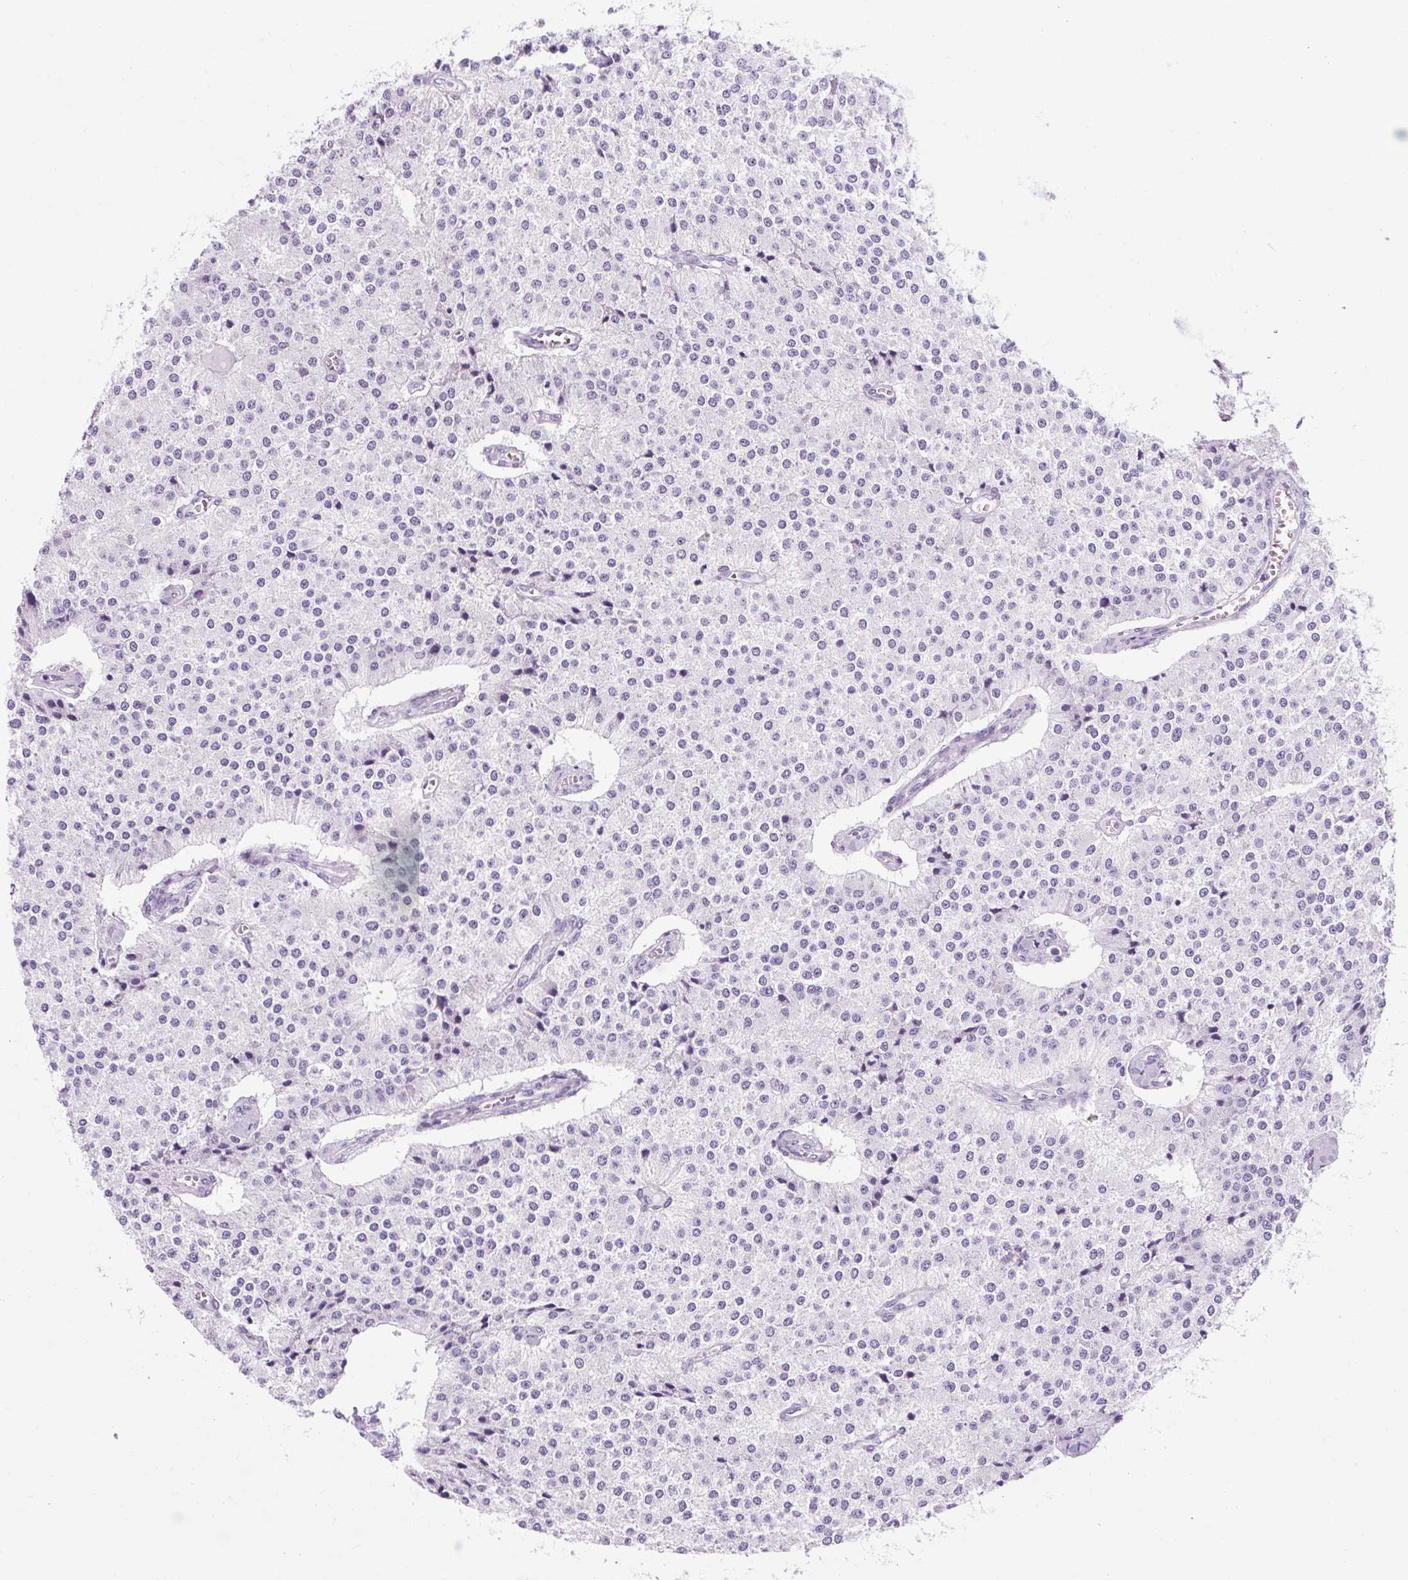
{"staining": {"intensity": "negative", "quantity": "none", "location": "none"}, "tissue": "carcinoid", "cell_type": "Tumor cells", "image_type": "cancer", "snomed": [{"axis": "morphology", "description": "Carcinoid, malignant, NOS"}, {"axis": "topography", "description": "Colon"}], "caption": "Tumor cells show no significant protein expression in carcinoid.", "gene": "B3GNT4", "patient": {"sex": "female", "age": 52}}